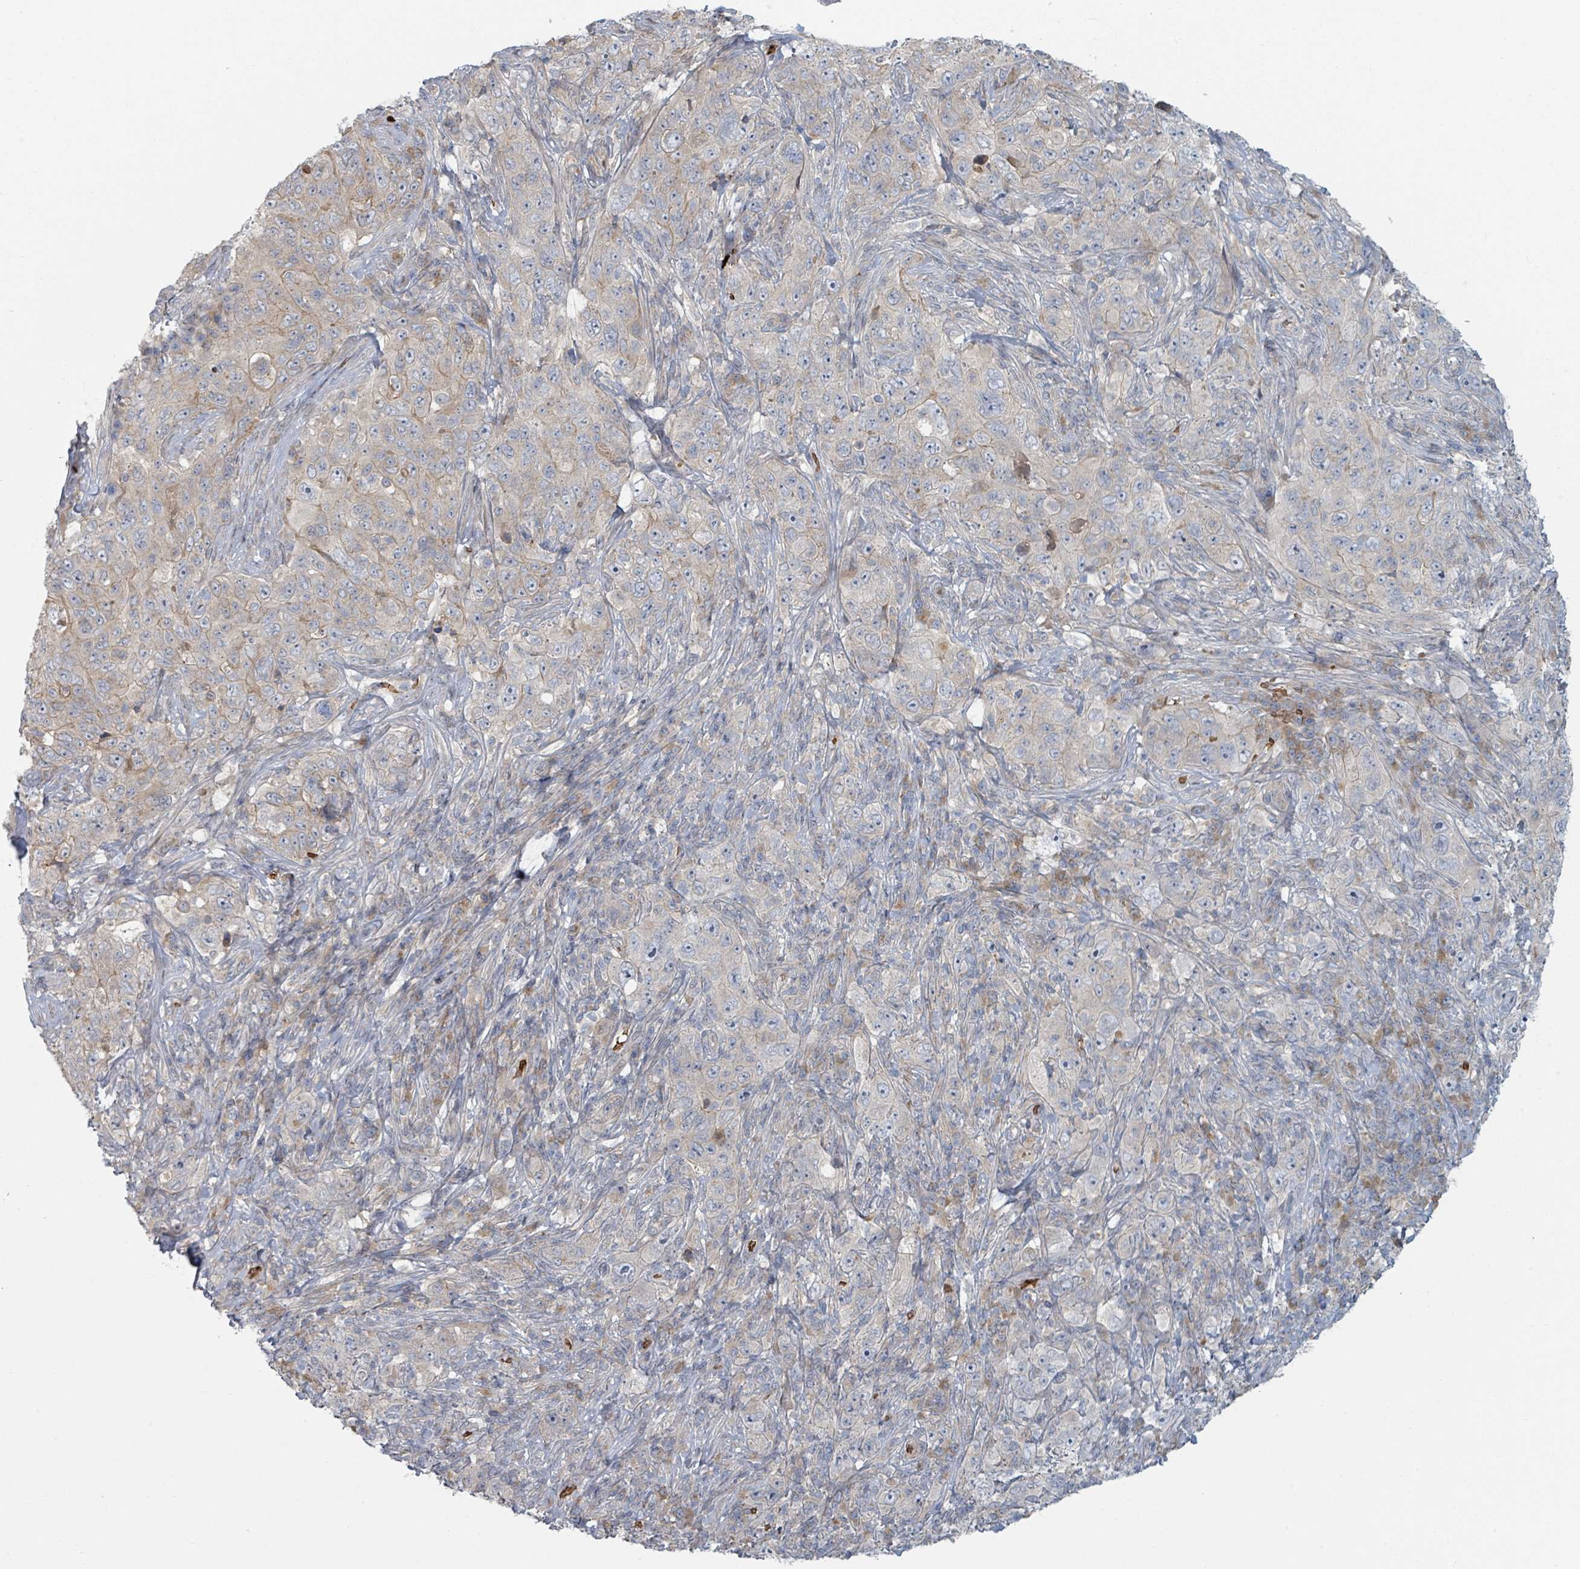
{"staining": {"intensity": "weak", "quantity": "<25%", "location": "cytoplasmic/membranous"}, "tissue": "pancreatic cancer", "cell_type": "Tumor cells", "image_type": "cancer", "snomed": [{"axis": "morphology", "description": "Adenocarcinoma, NOS"}, {"axis": "topography", "description": "Pancreas"}], "caption": "Immunohistochemistry (IHC) image of adenocarcinoma (pancreatic) stained for a protein (brown), which exhibits no positivity in tumor cells.", "gene": "TRPC4AP", "patient": {"sex": "male", "age": 68}}